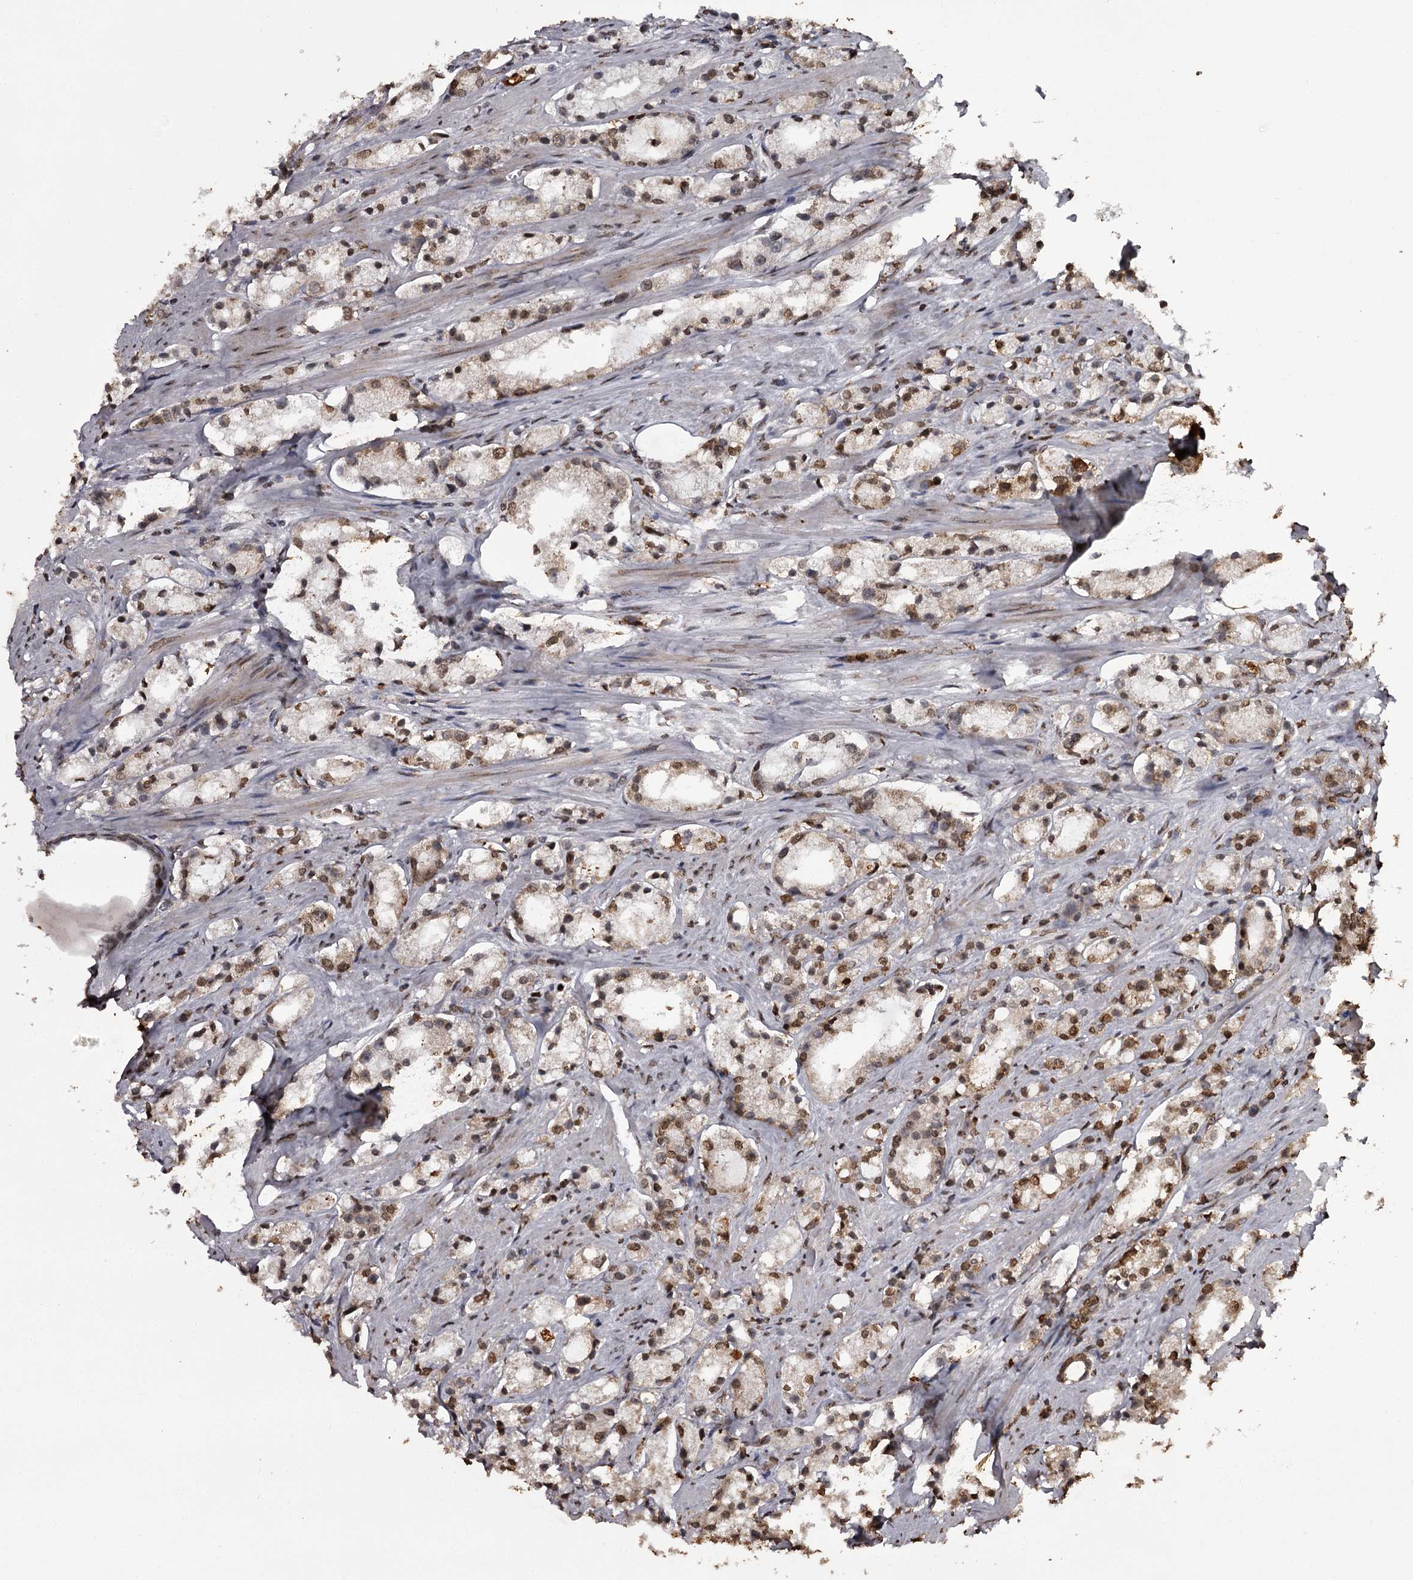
{"staining": {"intensity": "moderate", "quantity": ">75%", "location": "cytoplasmic/membranous,nuclear"}, "tissue": "prostate cancer", "cell_type": "Tumor cells", "image_type": "cancer", "snomed": [{"axis": "morphology", "description": "Adenocarcinoma, High grade"}, {"axis": "topography", "description": "Prostate"}], "caption": "An immunohistochemistry photomicrograph of neoplastic tissue is shown. Protein staining in brown shows moderate cytoplasmic/membranous and nuclear positivity in prostate high-grade adenocarcinoma within tumor cells.", "gene": "THYN1", "patient": {"sex": "male", "age": 66}}